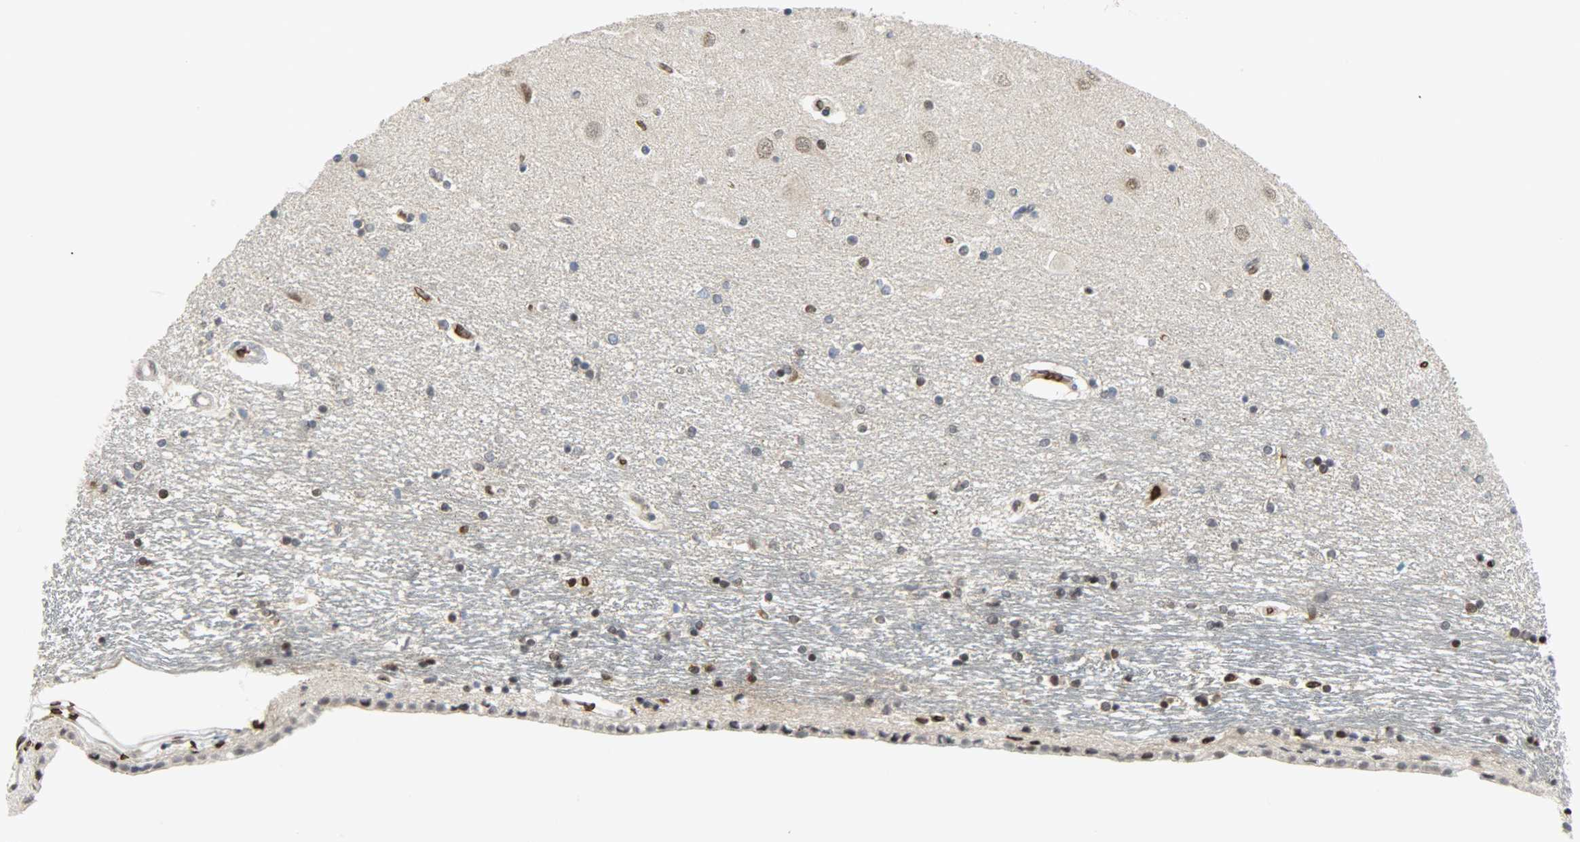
{"staining": {"intensity": "strong", "quantity": "<25%", "location": "nuclear"}, "tissue": "hippocampus", "cell_type": "Glial cells", "image_type": "normal", "snomed": [{"axis": "morphology", "description": "Normal tissue, NOS"}, {"axis": "topography", "description": "Hippocampus"}], "caption": "A medium amount of strong nuclear positivity is identified in approximately <25% of glial cells in normal hippocampus.", "gene": "SNAI1", "patient": {"sex": "female", "age": 54}}